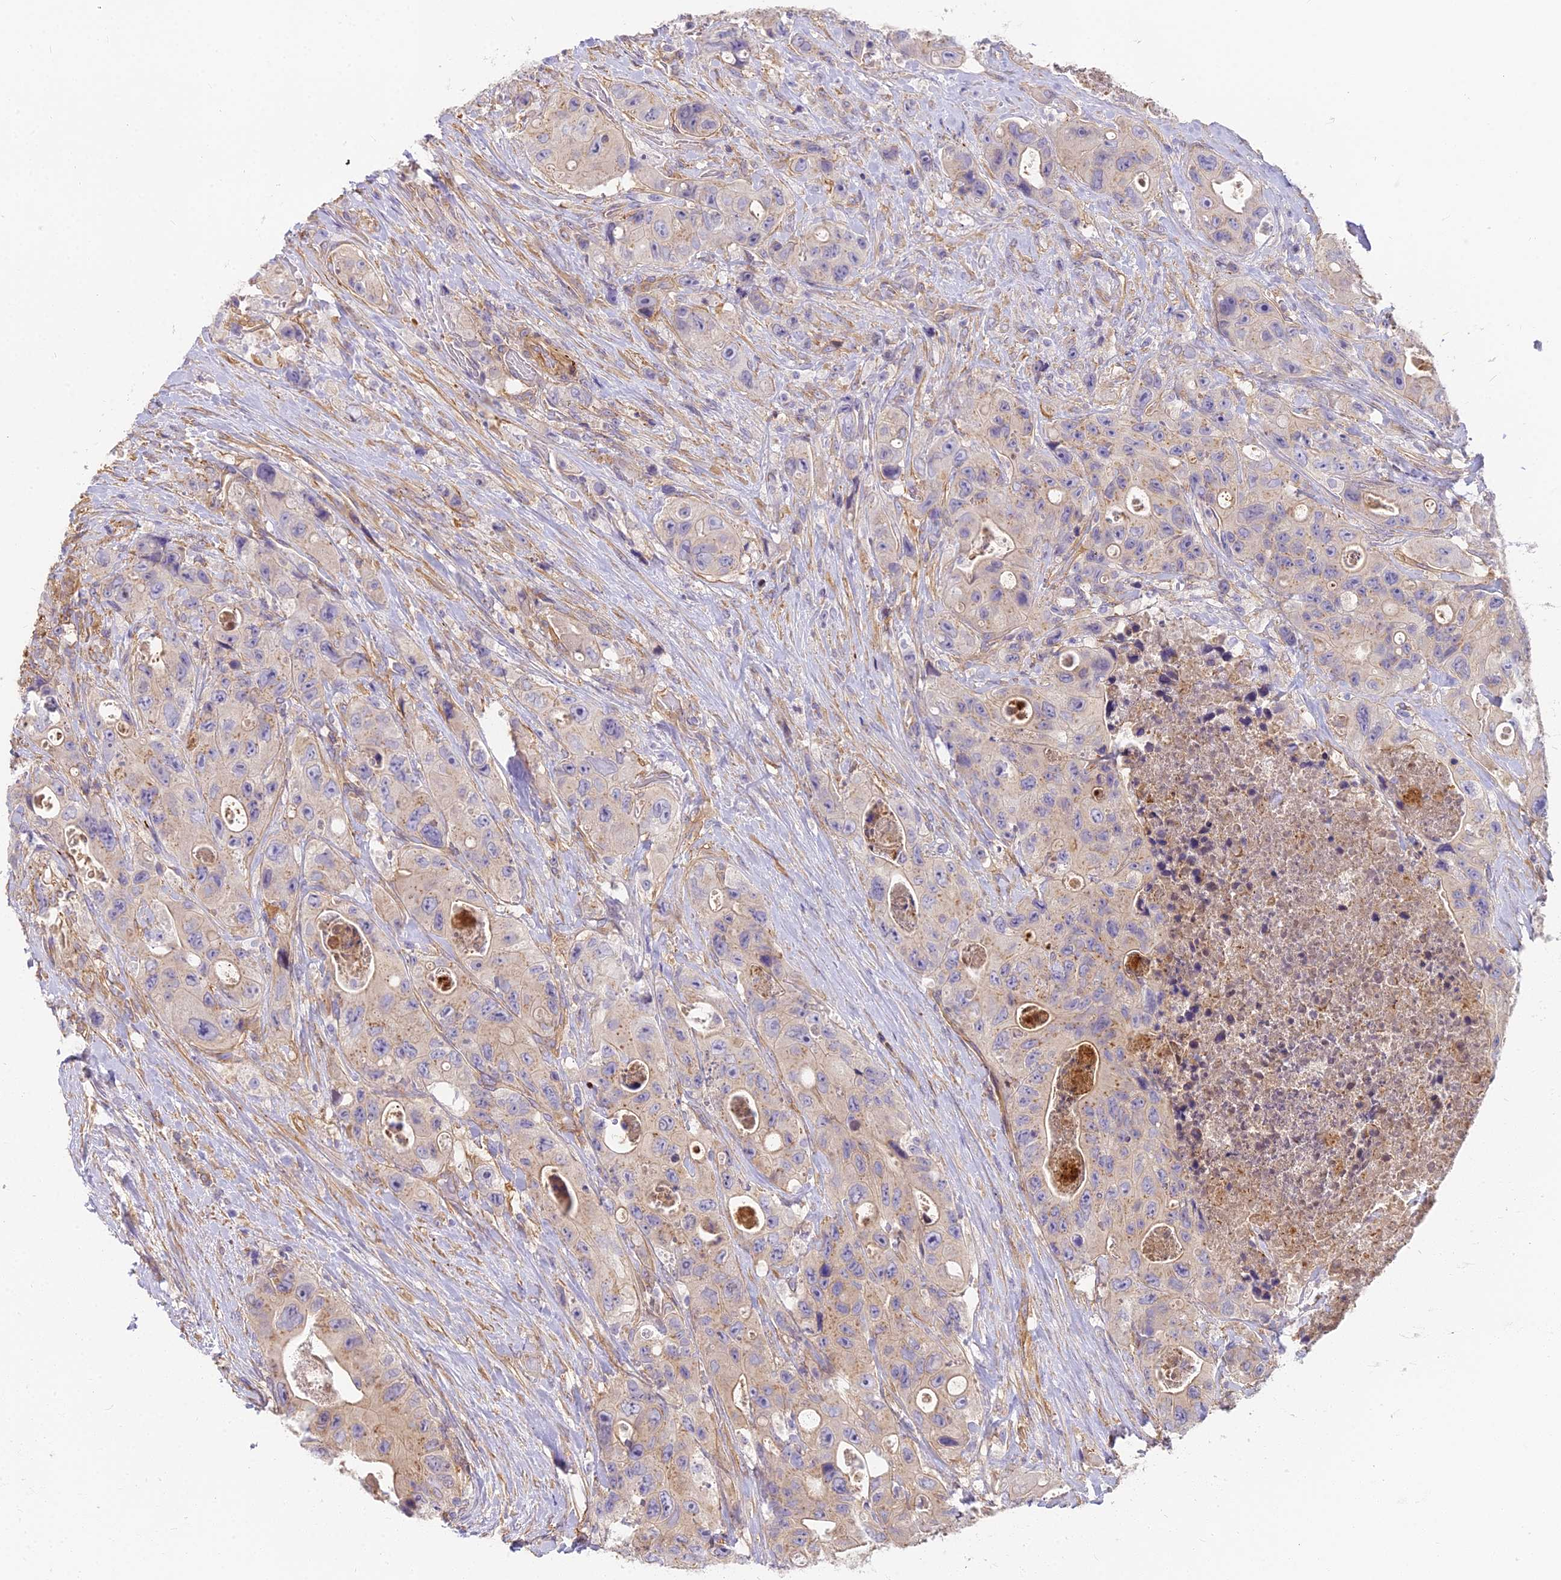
{"staining": {"intensity": "weak", "quantity": "<25%", "location": "cytoplasmic/membranous"}, "tissue": "colorectal cancer", "cell_type": "Tumor cells", "image_type": "cancer", "snomed": [{"axis": "morphology", "description": "Adenocarcinoma, NOS"}, {"axis": "topography", "description": "Colon"}], "caption": "The micrograph reveals no staining of tumor cells in colorectal cancer (adenocarcinoma). The staining was performed using DAB (3,3'-diaminobenzidine) to visualize the protein expression in brown, while the nuclei were stained in blue with hematoxylin (Magnification: 20x).", "gene": "HLA-DOA", "patient": {"sex": "female", "age": 46}}